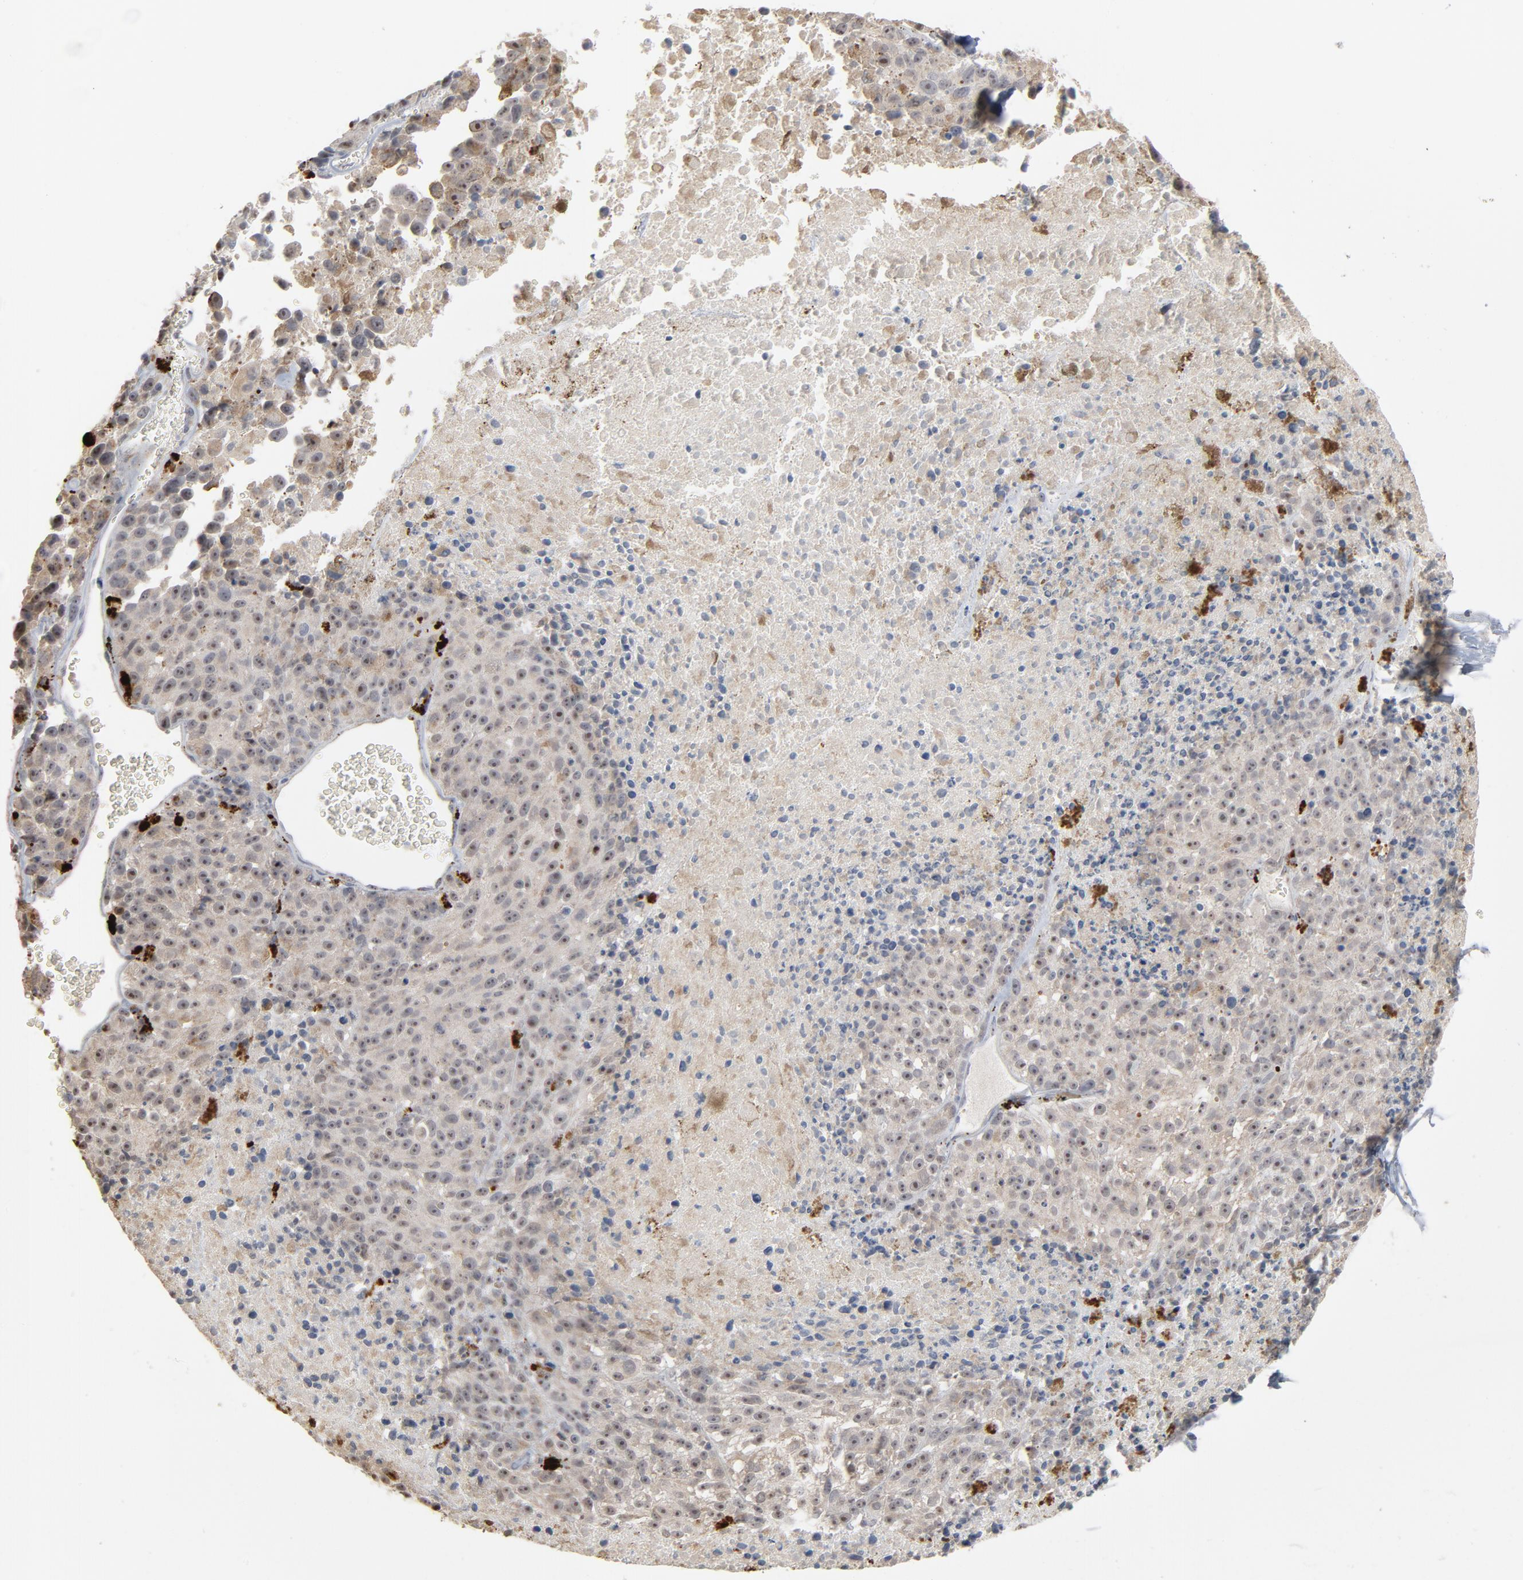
{"staining": {"intensity": "negative", "quantity": "none", "location": "none"}, "tissue": "melanoma", "cell_type": "Tumor cells", "image_type": "cancer", "snomed": [{"axis": "morphology", "description": "Malignant melanoma, Metastatic site"}, {"axis": "topography", "description": "Cerebral cortex"}], "caption": "This is an IHC histopathology image of melanoma. There is no expression in tumor cells.", "gene": "POMT2", "patient": {"sex": "female", "age": 52}}